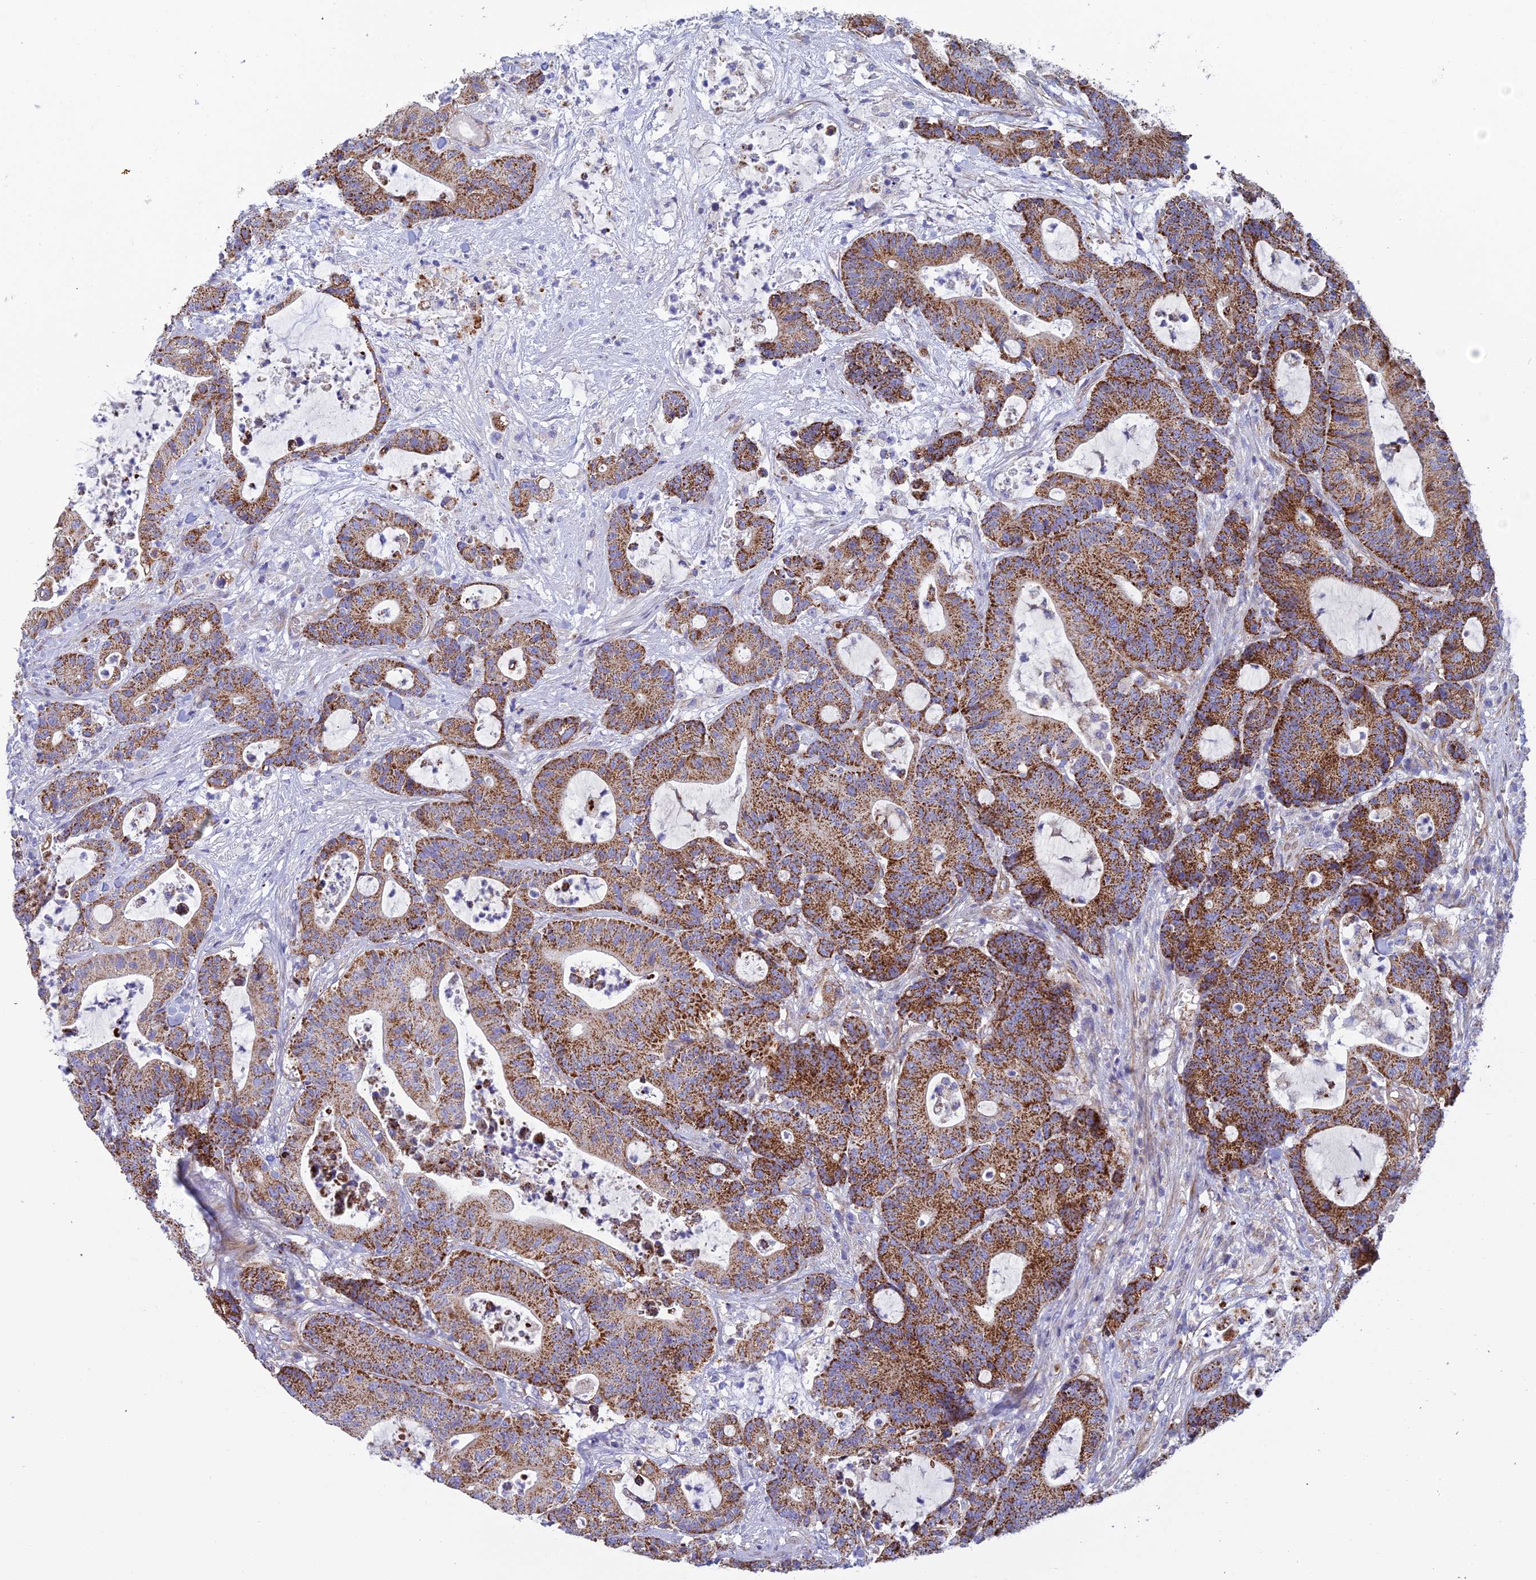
{"staining": {"intensity": "strong", "quantity": ">75%", "location": "cytoplasmic/membranous"}, "tissue": "colorectal cancer", "cell_type": "Tumor cells", "image_type": "cancer", "snomed": [{"axis": "morphology", "description": "Adenocarcinoma, NOS"}, {"axis": "topography", "description": "Colon"}], "caption": "High-magnification brightfield microscopy of colorectal cancer (adenocarcinoma) stained with DAB (3,3'-diaminobenzidine) (brown) and counterstained with hematoxylin (blue). tumor cells exhibit strong cytoplasmic/membranous positivity is appreciated in approximately>75% of cells. (DAB = brown stain, brightfield microscopy at high magnification).", "gene": "CSPG4", "patient": {"sex": "female", "age": 84}}